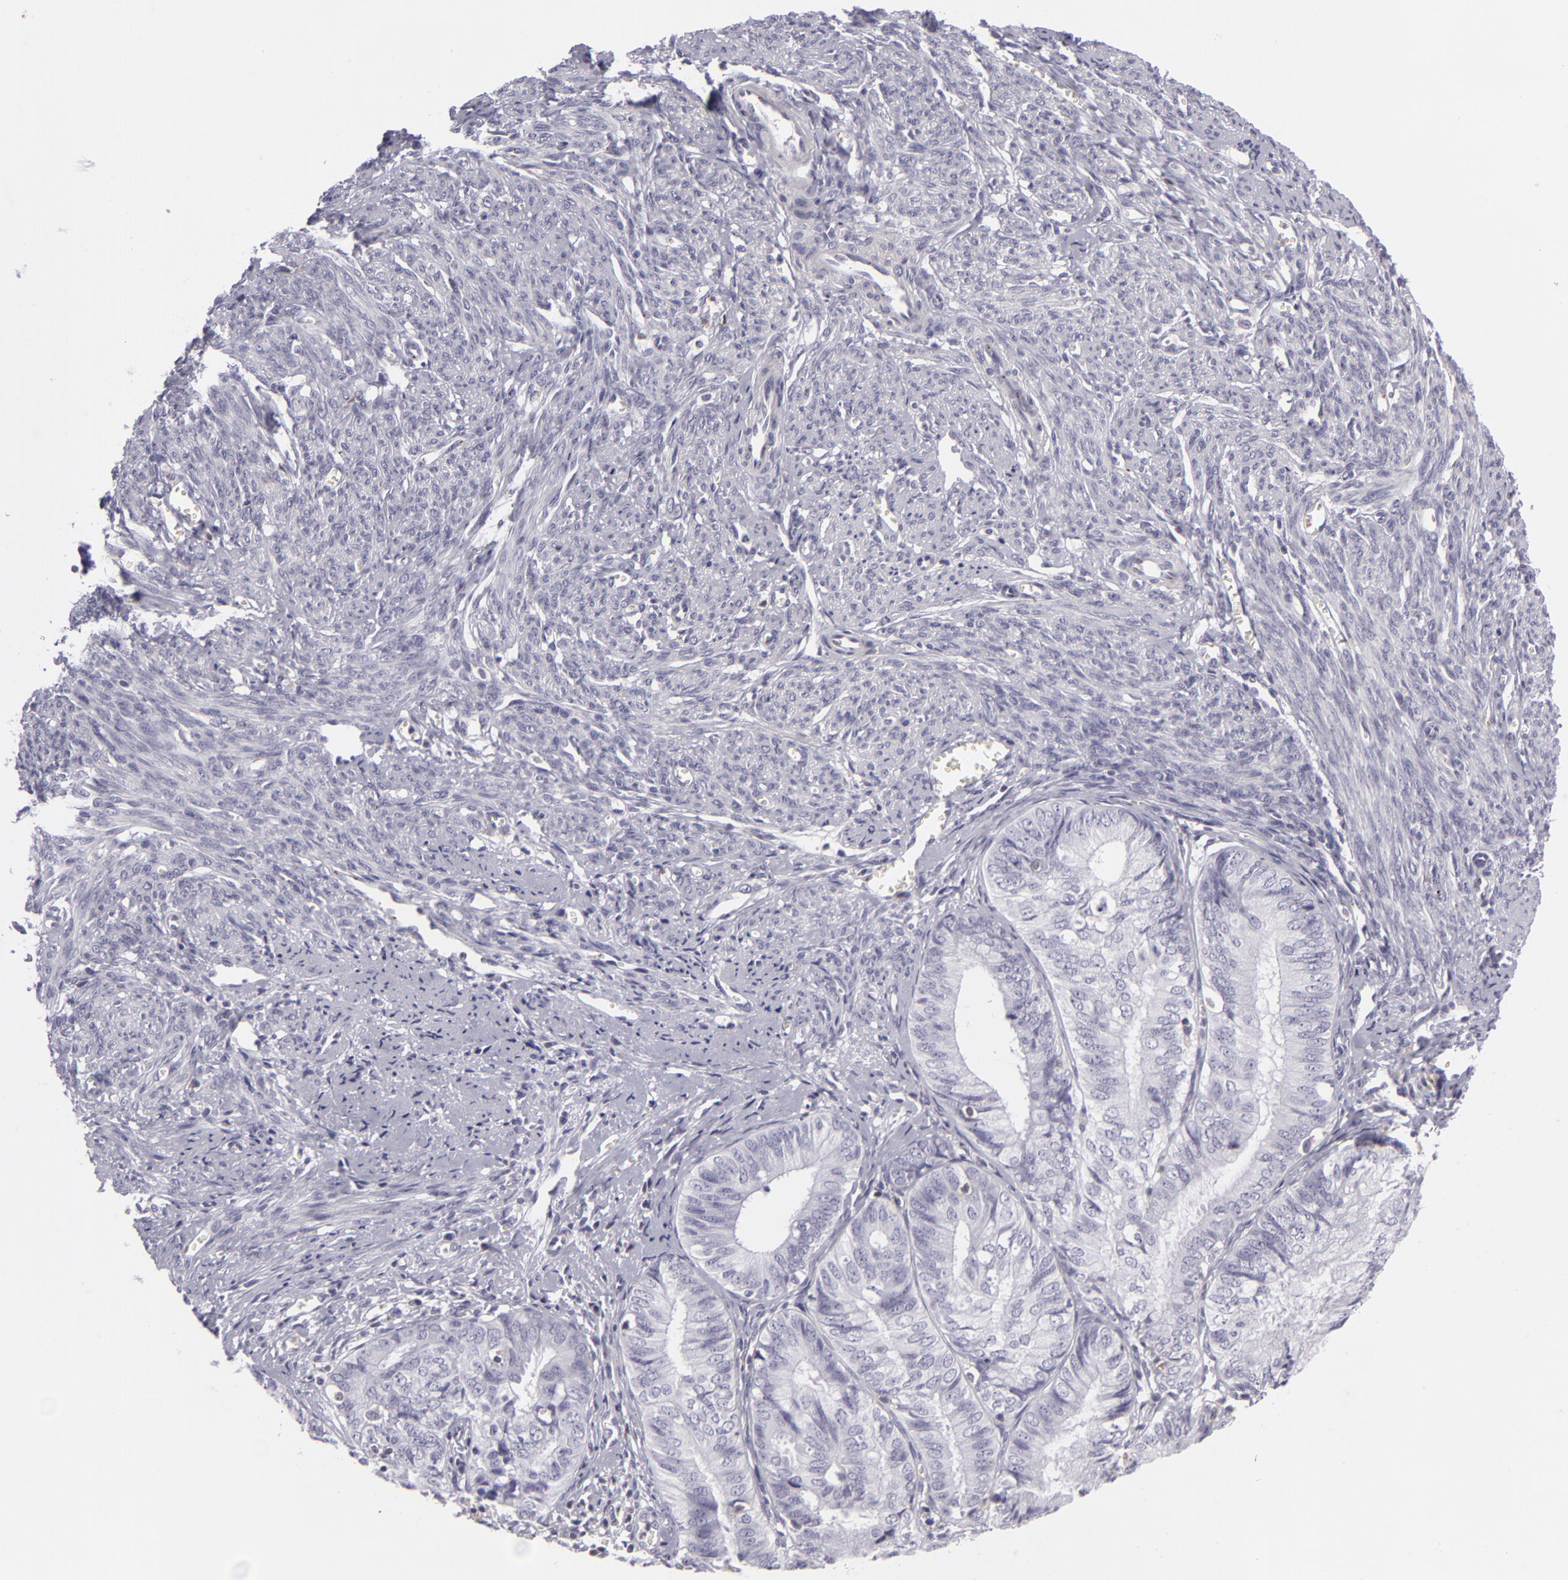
{"staining": {"intensity": "negative", "quantity": "none", "location": "none"}, "tissue": "endometrial cancer", "cell_type": "Tumor cells", "image_type": "cancer", "snomed": [{"axis": "morphology", "description": "Adenocarcinoma, NOS"}, {"axis": "topography", "description": "Endometrium"}], "caption": "Tumor cells are negative for protein expression in human adenocarcinoma (endometrial). Nuclei are stained in blue.", "gene": "KCNAB2", "patient": {"sex": "female", "age": 66}}